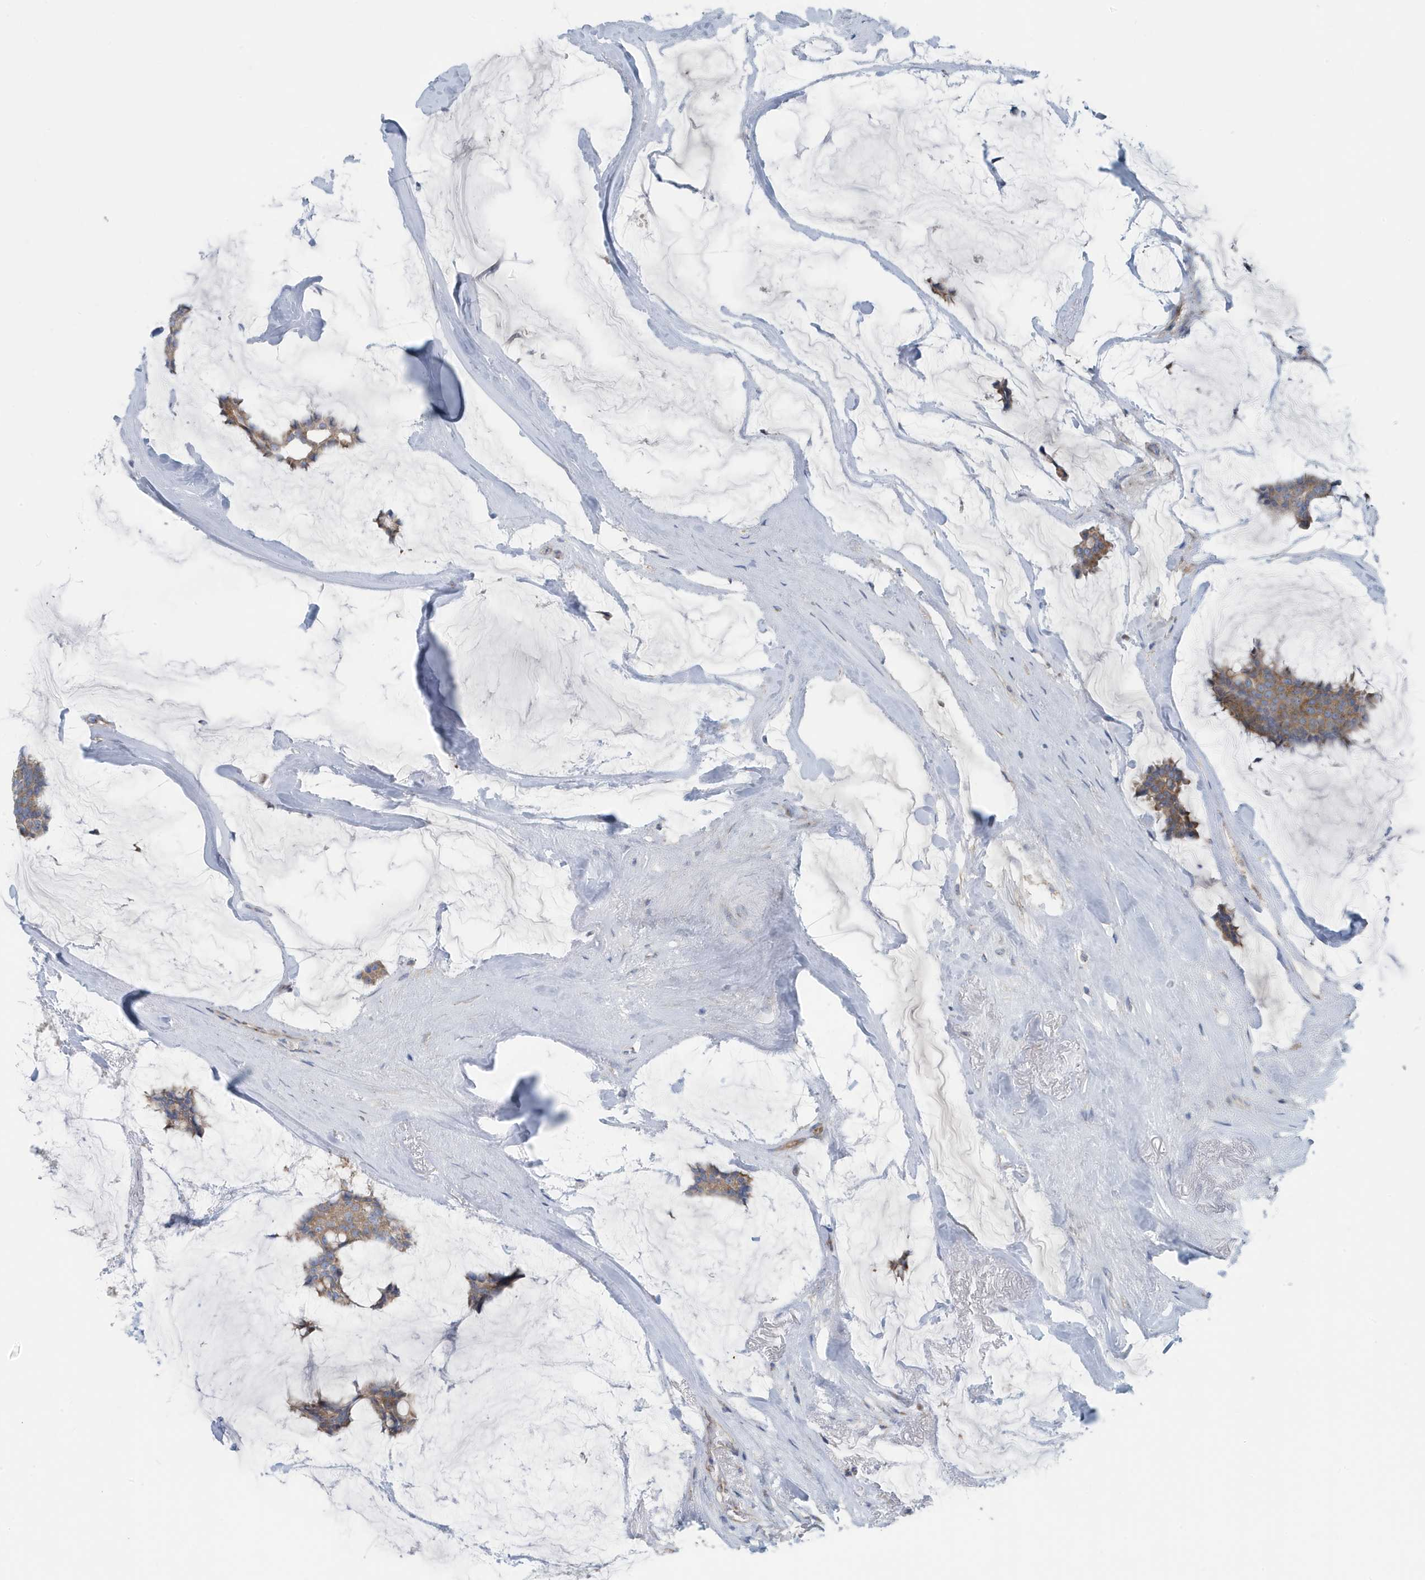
{"staining": {"intensity": "moderate", "quantity": ">75%", "location": "cytoplasmic/membranous"}, "tissue": "breast cancer", "cell_type": "Tumor cells", "image_type": "cancer", "snomed": [{"axis": "morphology", "description": "Duct carcinoma"}, {"axis": "topography", "description": "Breast"}], "caption": "Breast cancer tissue reveals moderate cytoplasmic/membranous staining in approximately >75% of tumor cells, visualized by immunohistochemistry.", "gene": "PPM1M", "patient": {"sex": "female", "age": 93}}